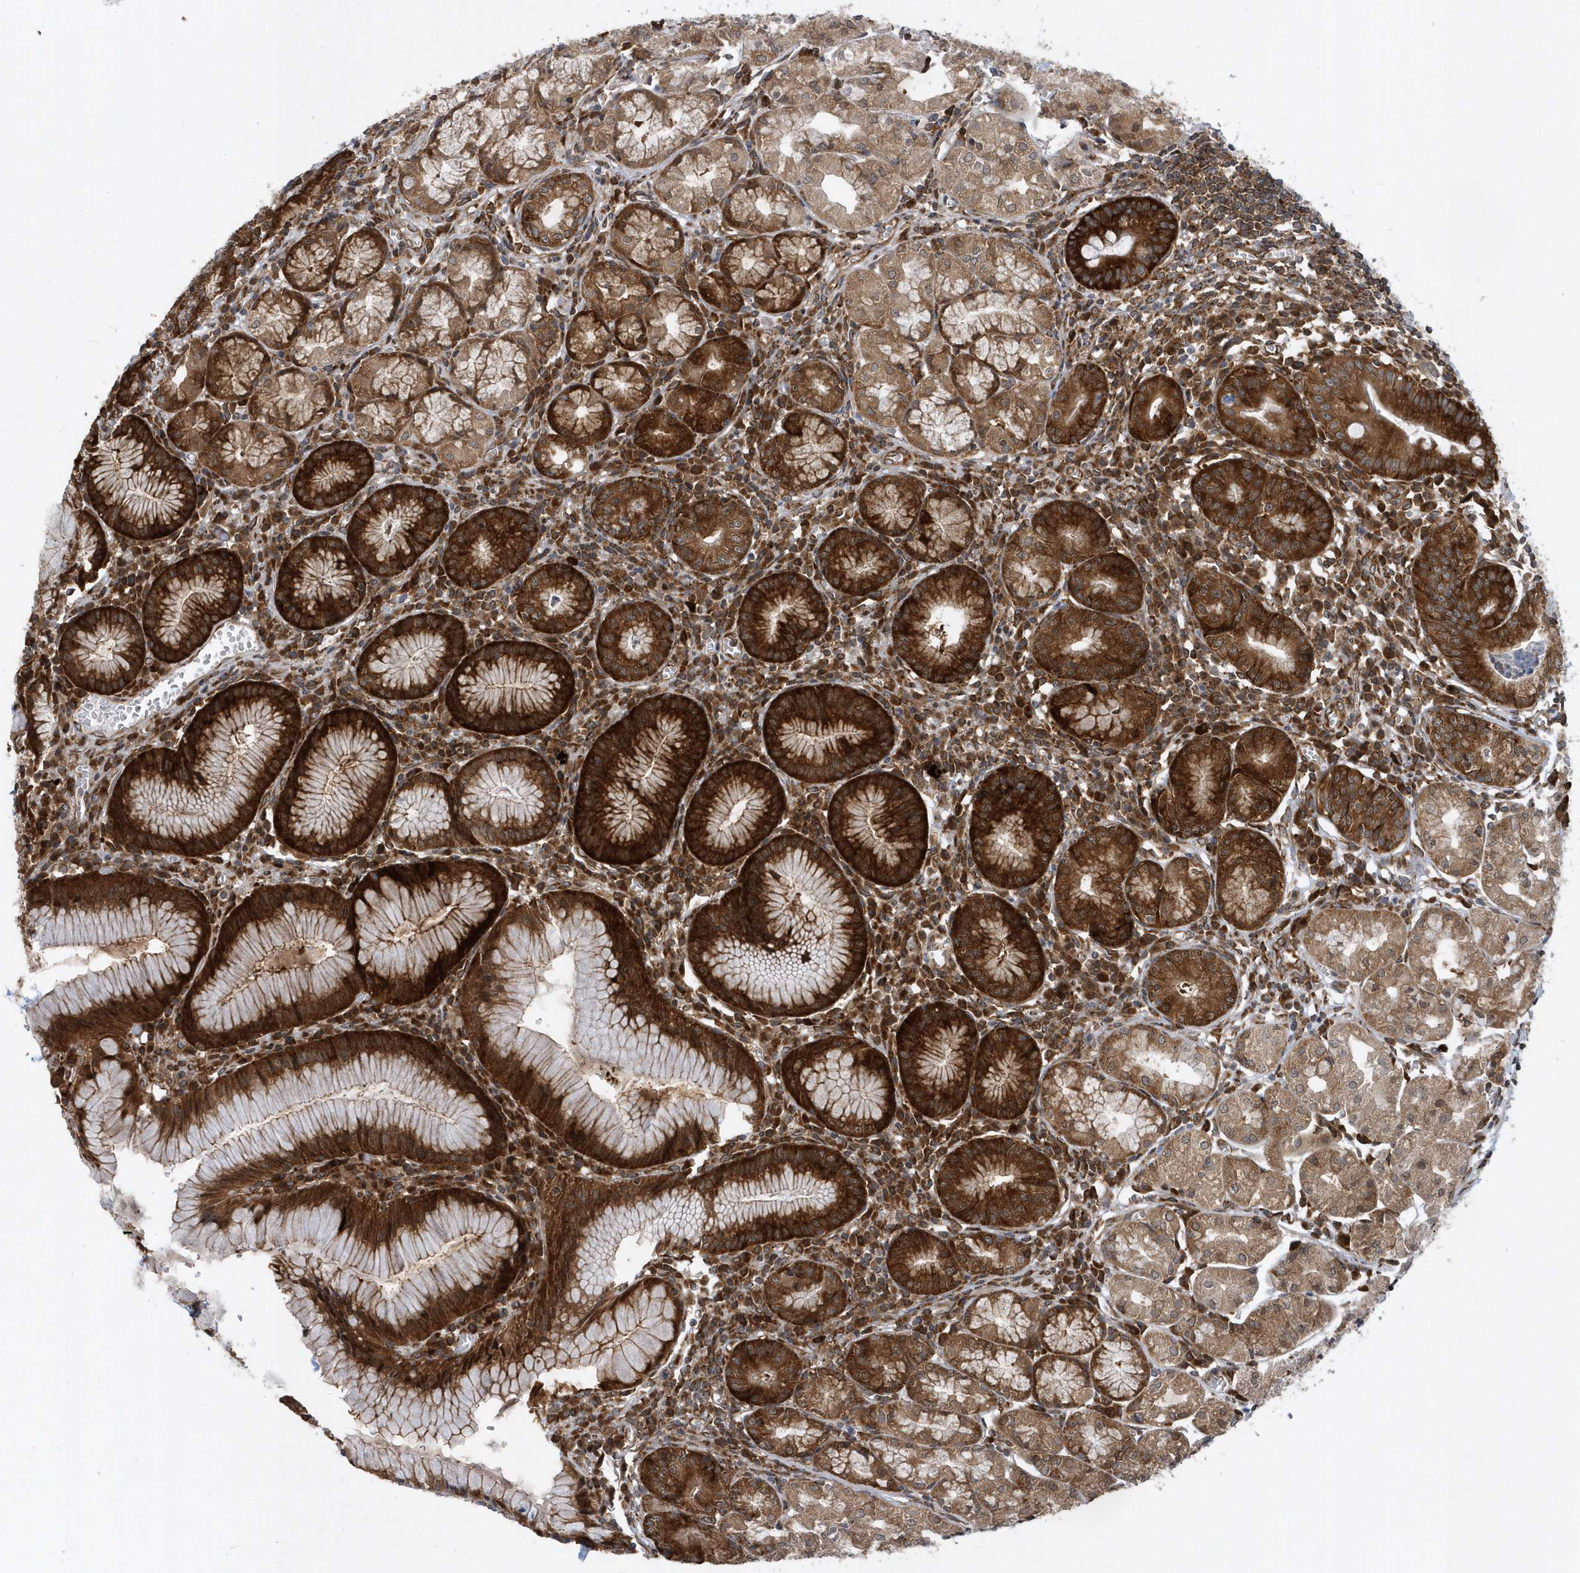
{"staining": {"intensity": "strong", "quantity": ">75%", "location": "cytoplasmic/membranous"}, "tissue": "stomach", "cell_type": "Glandular cells", "image_type": "normal", "snomed": [{"axis": "morphology", "description": "Normal tissue, NOS"}, {"axis": "topography", "description": "Stomach"}], "caption": "IHC (DAB) staining of normal human stomach exhibits strong cytoplasmic/membranous protein expression in about >75% of glandular cells. Nuclei are stained in blue.", "gene": "PHF1", "patient": {"sex": "male", "age": 55}}